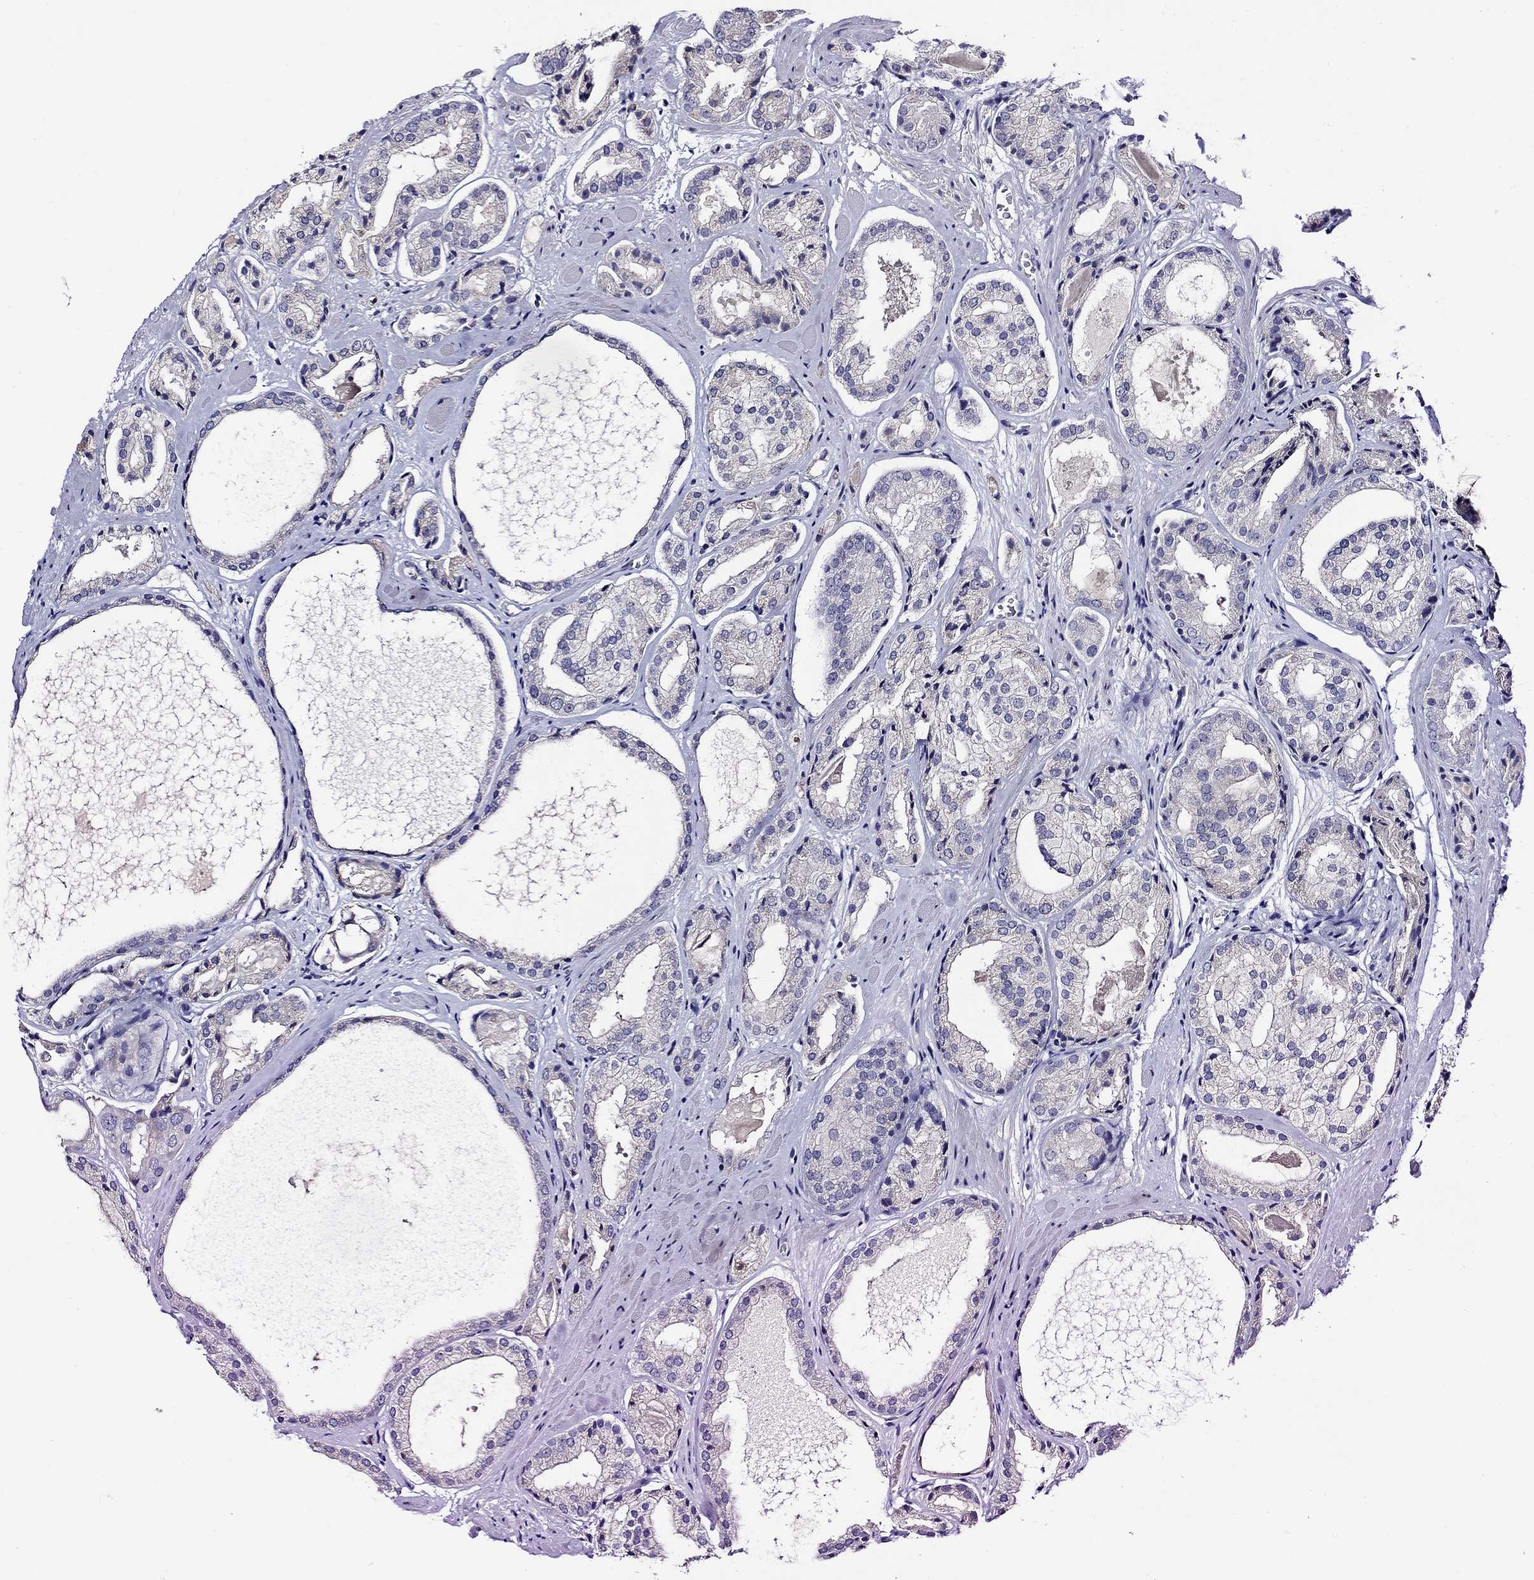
{"staining": {"intensity": "negative", "quantity": "none", "location": "none"}, "tissue": "prostate cancer", "cell_type": "Tumor cells", "image_type": "cancer", "snomed": [{"axis": "morphology", "description": "Adenocarcinoma, Low grade"}, {"axis": "topography", "description": "Prostate"}], "caption": "Tumor cells are negative for protein expression in human prostate cancer.", "gene": "SCG2", "patient": {"sex": "male", "age": 69}}